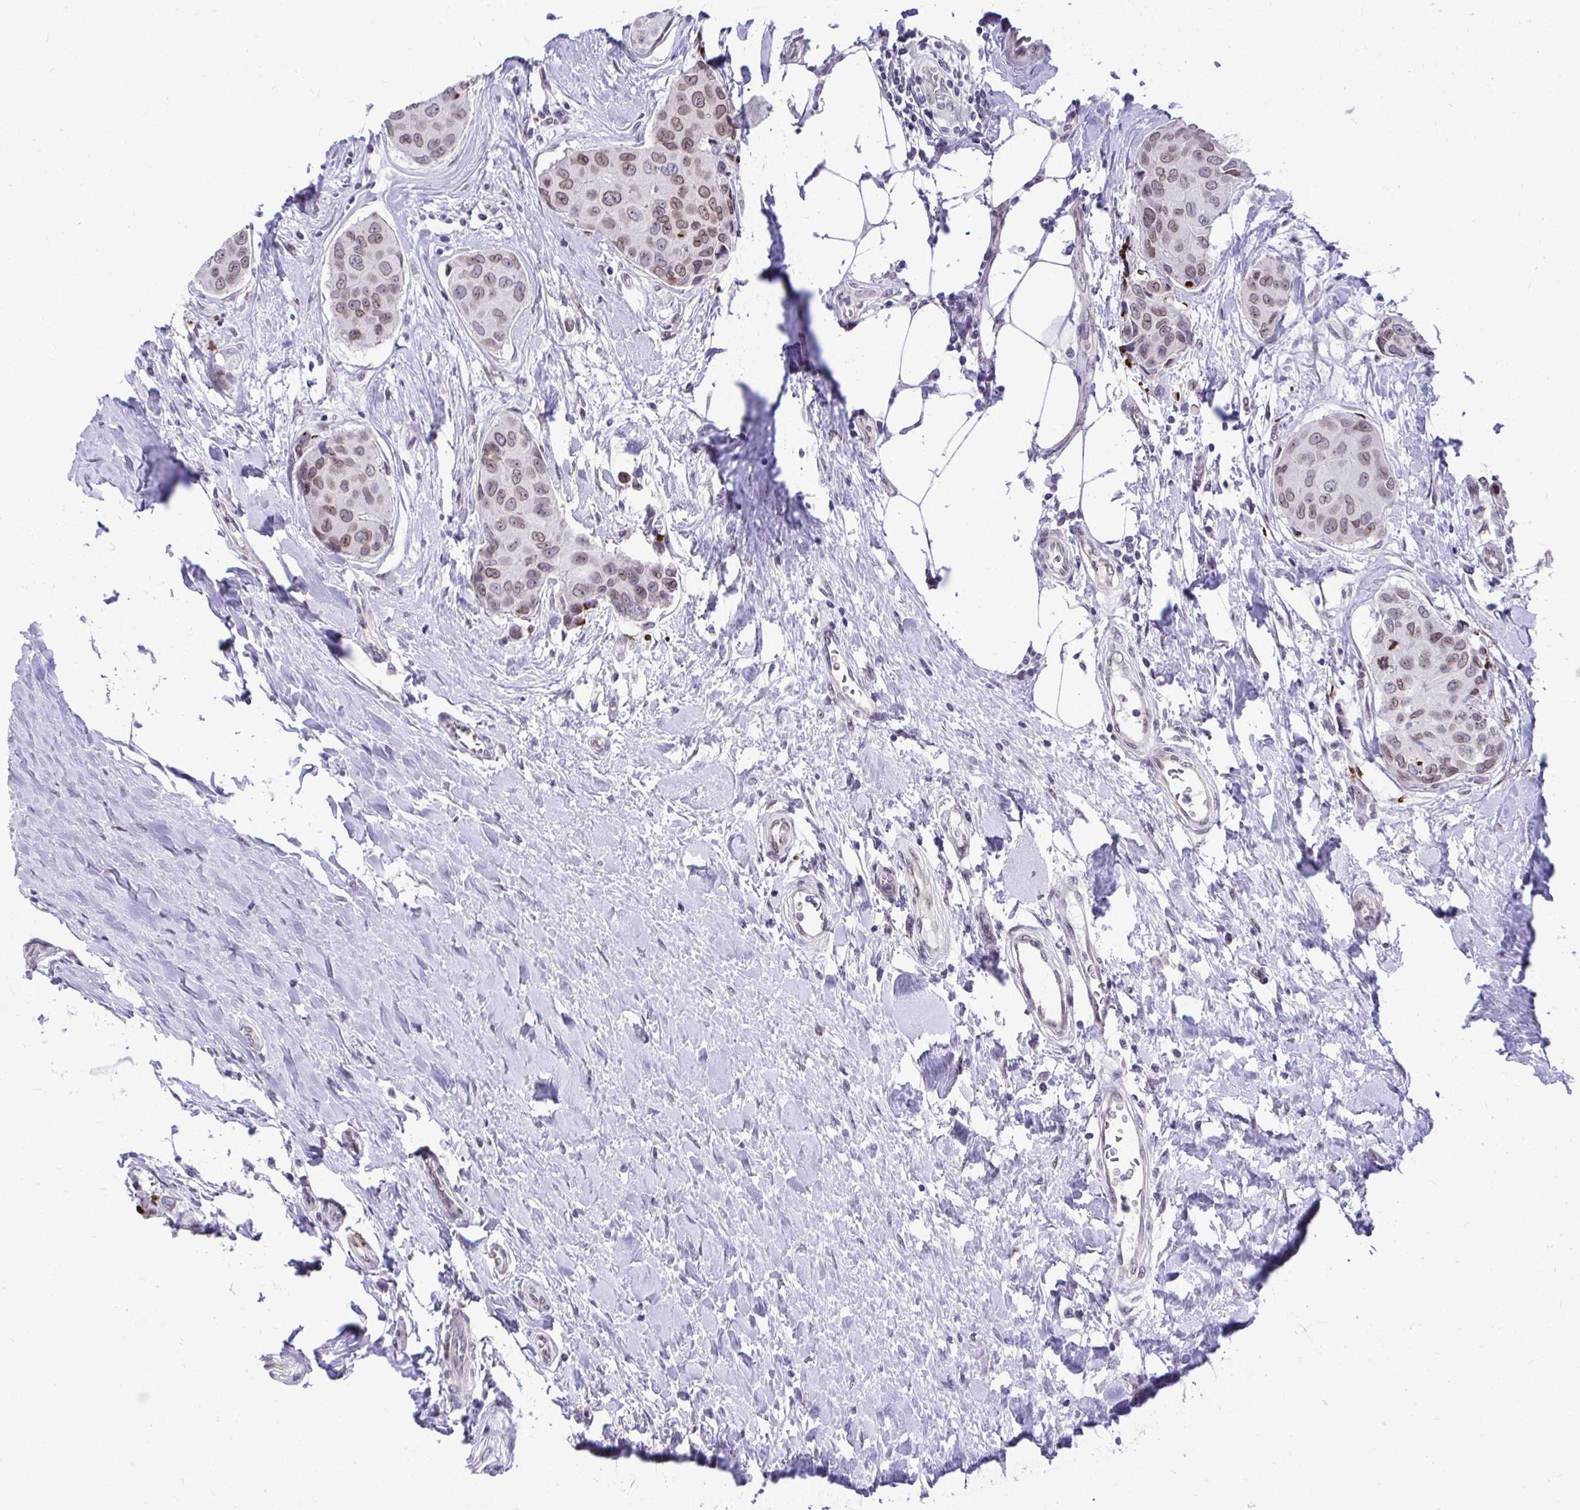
{"staining": {"intensity": "moderate", "quantity": ">75%", "location": "nuclear"}, "tissue": "breast cancer", "cell_type": "Tumor cells", "image_type": "cancer", "snomed": [{"axis": "morphology", "description": "Duct carcinoma"}, {"axis": "topography", "description": "Breast"}], "caption": "Immunohistochemistry (IHC) (DAB) staining of breast cancer displays moderate nuclear protein positivity in about >75% of tumor cells. Using DAB (3,3'-diaminobenzidine) (brown) and hematoxylin (blue) stains, captured at high magnification using brightfield microscopy.", "gene": "BANF1", "patient": {"sex": "female", "age": 80}}